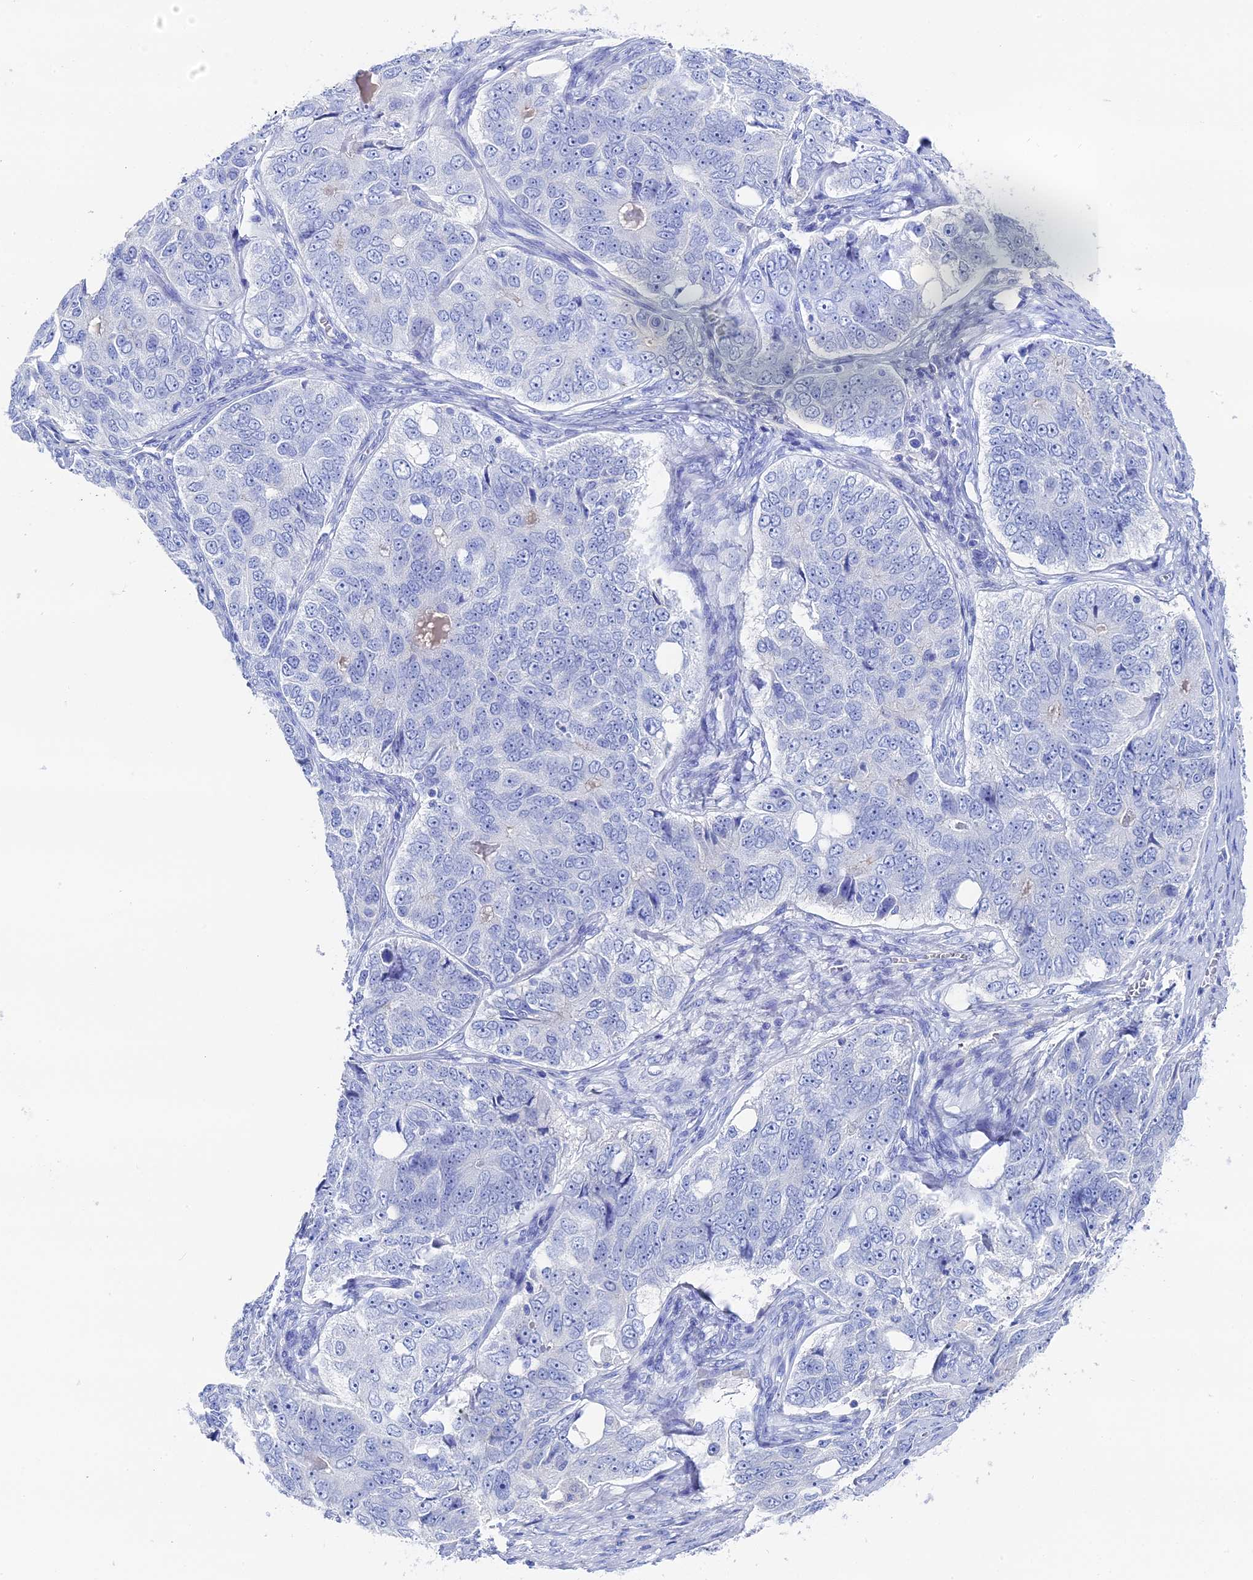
{"staining": {"intensity": "negative", "quantity": "none", "location": "none"}, "tissue": "ovarian cancer", "cell_type": "Tumor cells", "image_type": "cancer", "snomed": [{"axis": "morphology", "description": "Carcinoma, endometroid"}, {"axis": "topography", "description": "Ovary"}], "caption": "Immunohistochemistry histopathology image of neoplastic tissue: endometroid carcinoma (ovarian) stained with DAB (3,3'-diaminobenzidine) shows no significant protein positivity in tumor cells. The staining was performed using DAB to visualize the protein expression in brown, while the nuclei were stained in blue with hematoxylin (Magnification: 20x).", "gene": "UNC119", "patient": {"sex": "female", "age": 51}}